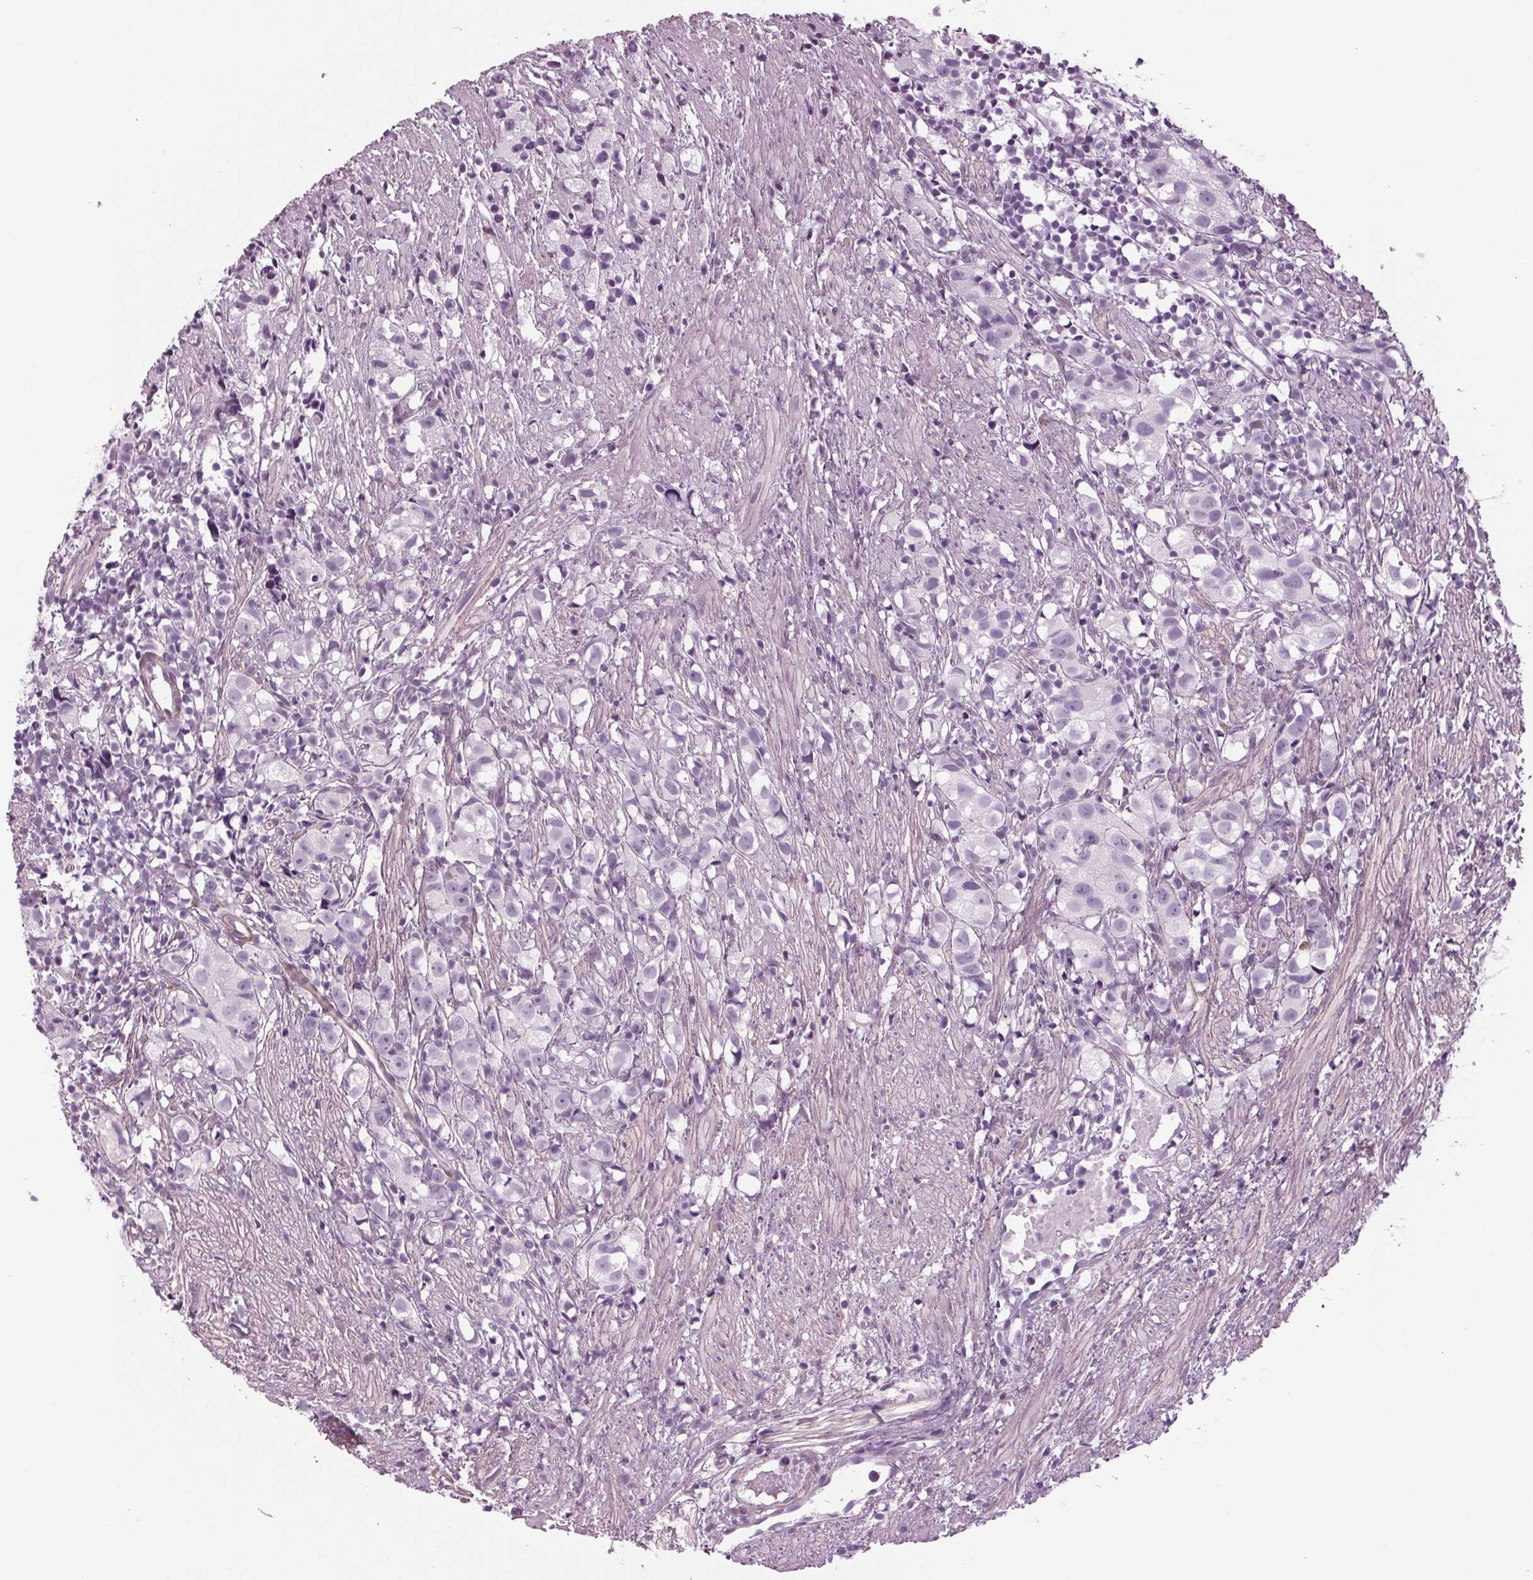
{"staining": {"intensity": "negative", "quantity": "none", "location": "none"}, "tissue": "prostate cancer", "cell_type": "Tumor cells", "image_type": "cancer", "snomed": [{"axis": "morphology", "description": "Adenocarcinoma, High grade"}, {"axis": "topography", "description": "Prostate"}], "caption": "Immunohistochemistry micrograph of human adenocarcinoma (high-grade) (prostate) stained for a protein (brown), which displays no expression in tumor cells. (Brightfield microscopy of DAB immunohistochemistry at high magnification).", "gene": "BHLHE22", "patient": {"sex": "male", "age": 68}}